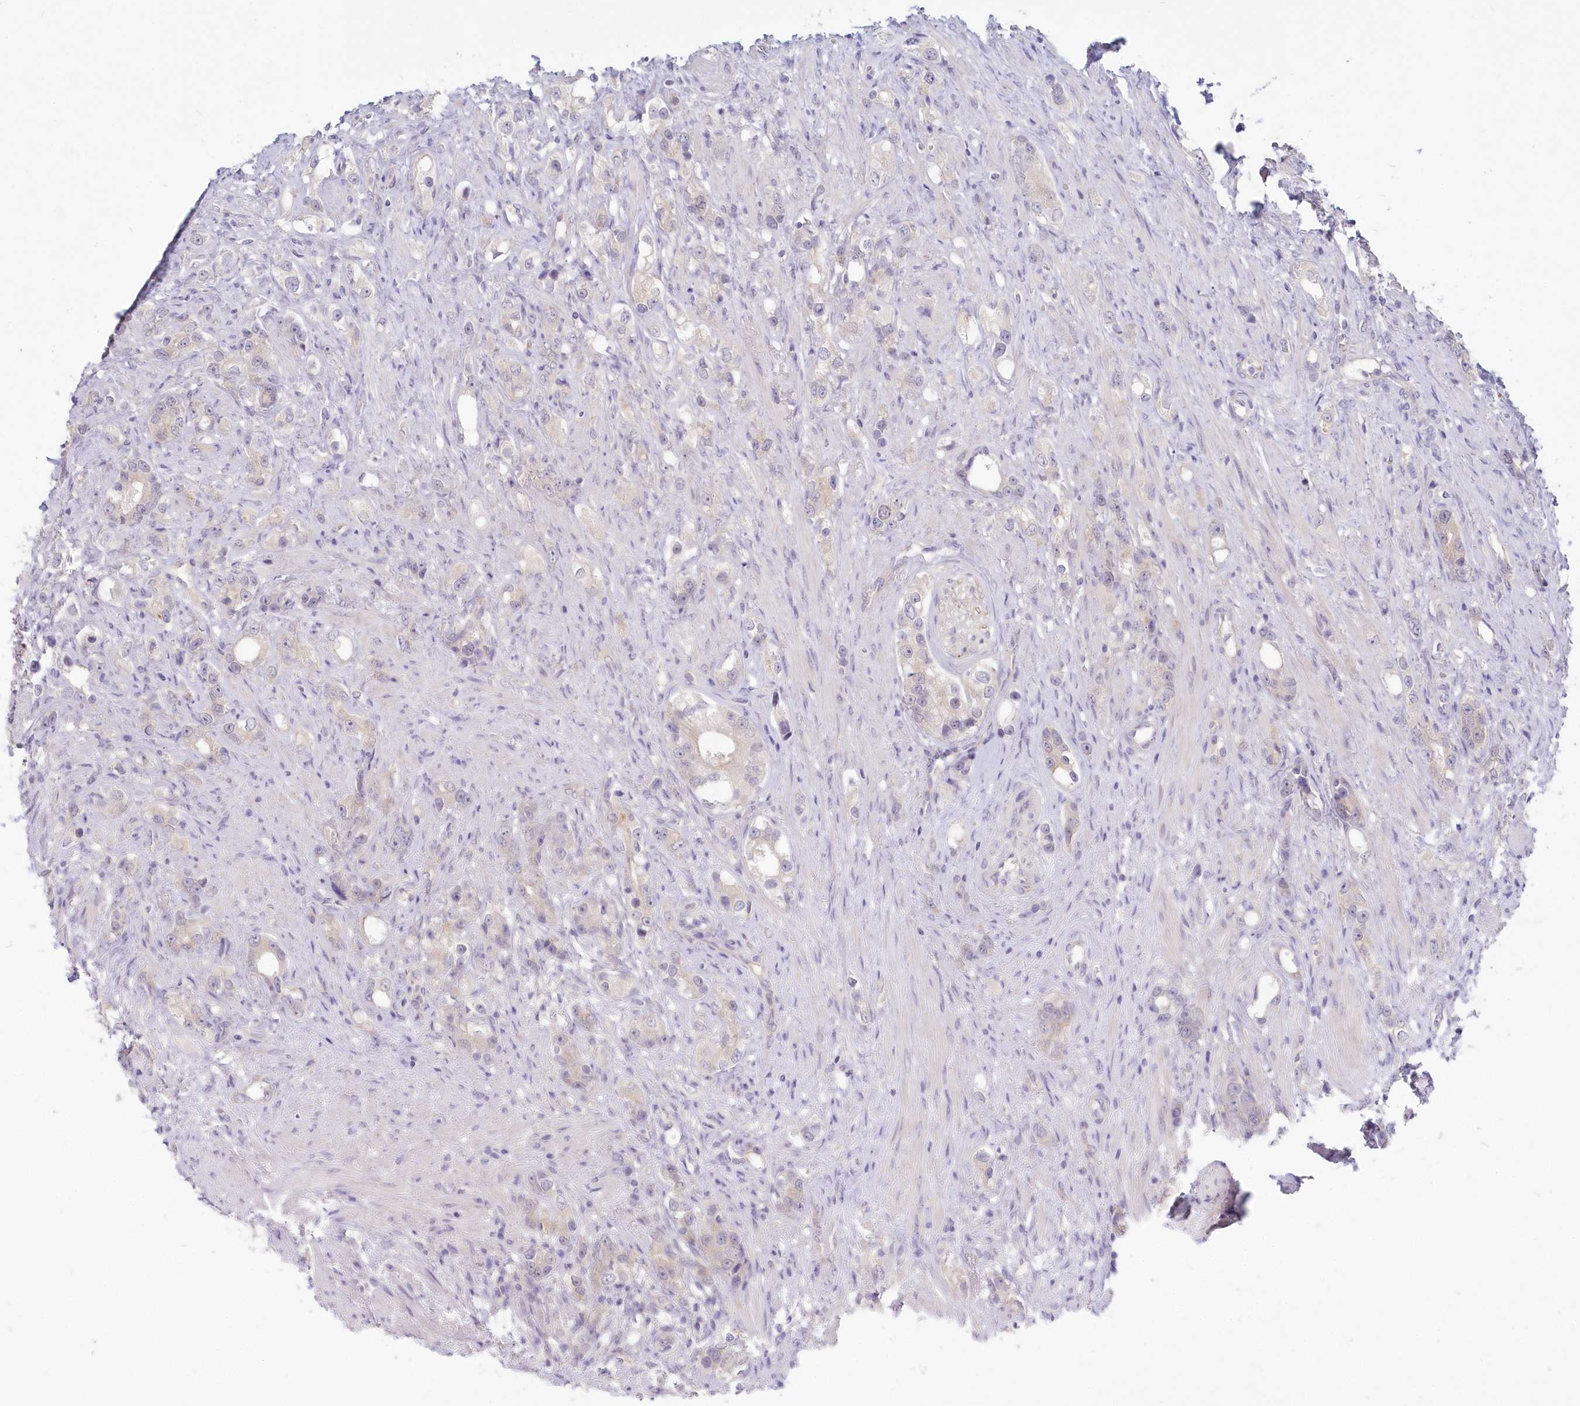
{"staining": {"intensity": "negative", "quantity": "none", "location": "none"}, "tissue": "prostate cancer", "cell_type": "Tumor cells", "image_type": "cancer", "snomed": [{"axis": "morphology", "description": "Adenocarcinoma, High grade"}, {"axis": "topography", "description": "Prostate"}], "caption": "This is an IHC micrograph of prostate high-grade adenocarcinoma. There is no expression in tumor cells.", "gene": "KATNA1", "patient": {"sex": "male", "age": 63}}